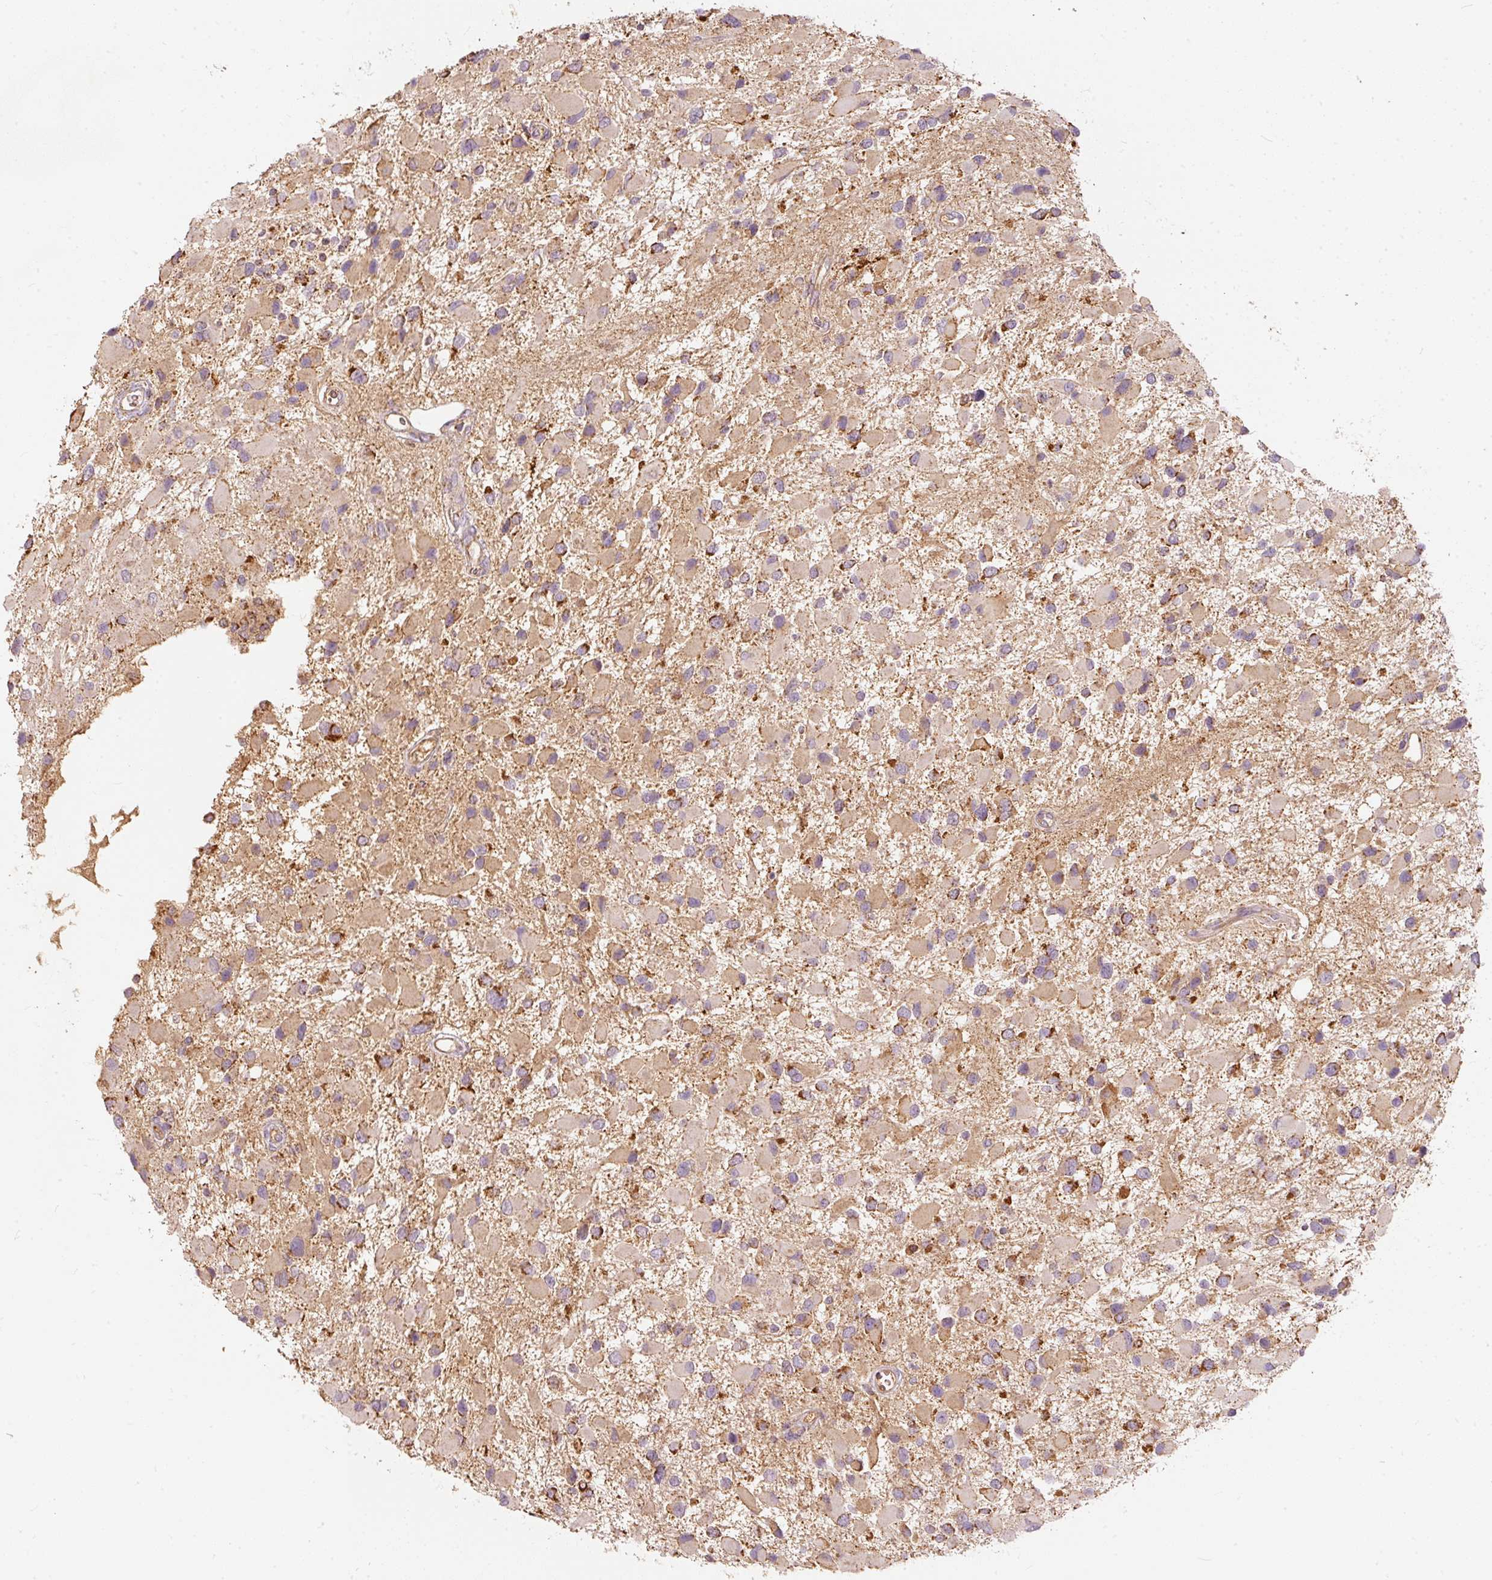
{"staining": {"intensity": "moderate", "quantity": "25%-75%", "location": "cytoplasmic/membranous"}, "tissue": "glioma", "cell_type": "Tumor cells", "image_type": "cancer", "snomed": [{"axis": "morphology", "description": "Glioma, malignant, High grade"}, {"axis": "topography", "description": "Brain"}], "caption": "Glioma stained with a protein marker exhibits moderate staining in tumor cells.", "gene": "PSENEN", "patient": {"sex": "male", "age": 53}}